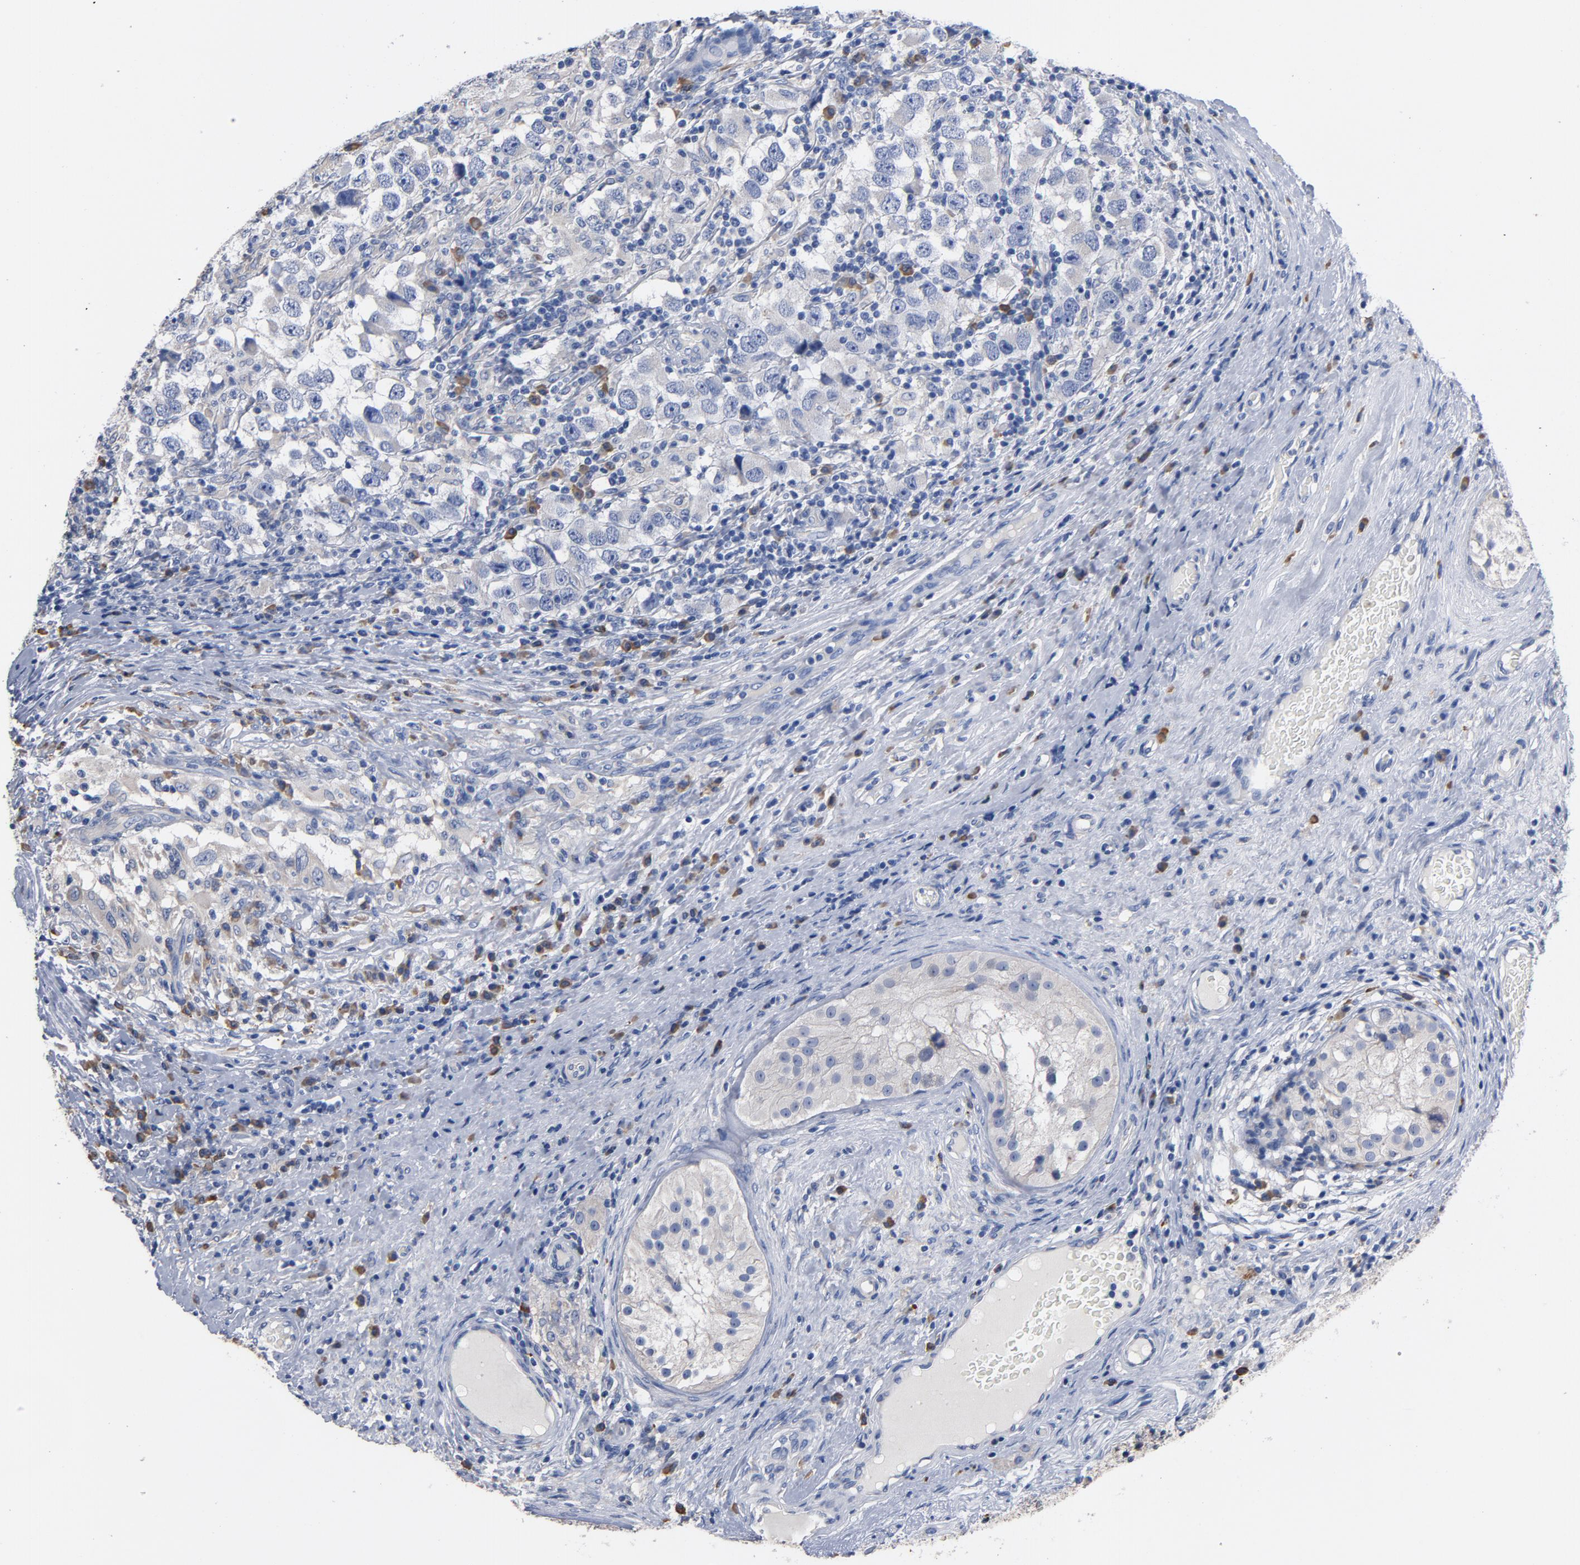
{"staining": {"intensity": "negative", "quantity": "none", "location": "none"}, "tissue": "testis cancer", "cell_type": "Tumor cells", "image_type": "cancer", "snomed": [{"axis": "morphology", "description": "Carcinoma, Embryonal, NOS"}, {"axis": "topography", "description": "Testis"}], "caption": "Micrograph shows no protein expression in tumor cells of testis cancer tissue. (Immunohistochemistry, brightfield microscopy, high magnification).", "gene": "TLR4", "patient": {"sex": "male", "age": 21}}